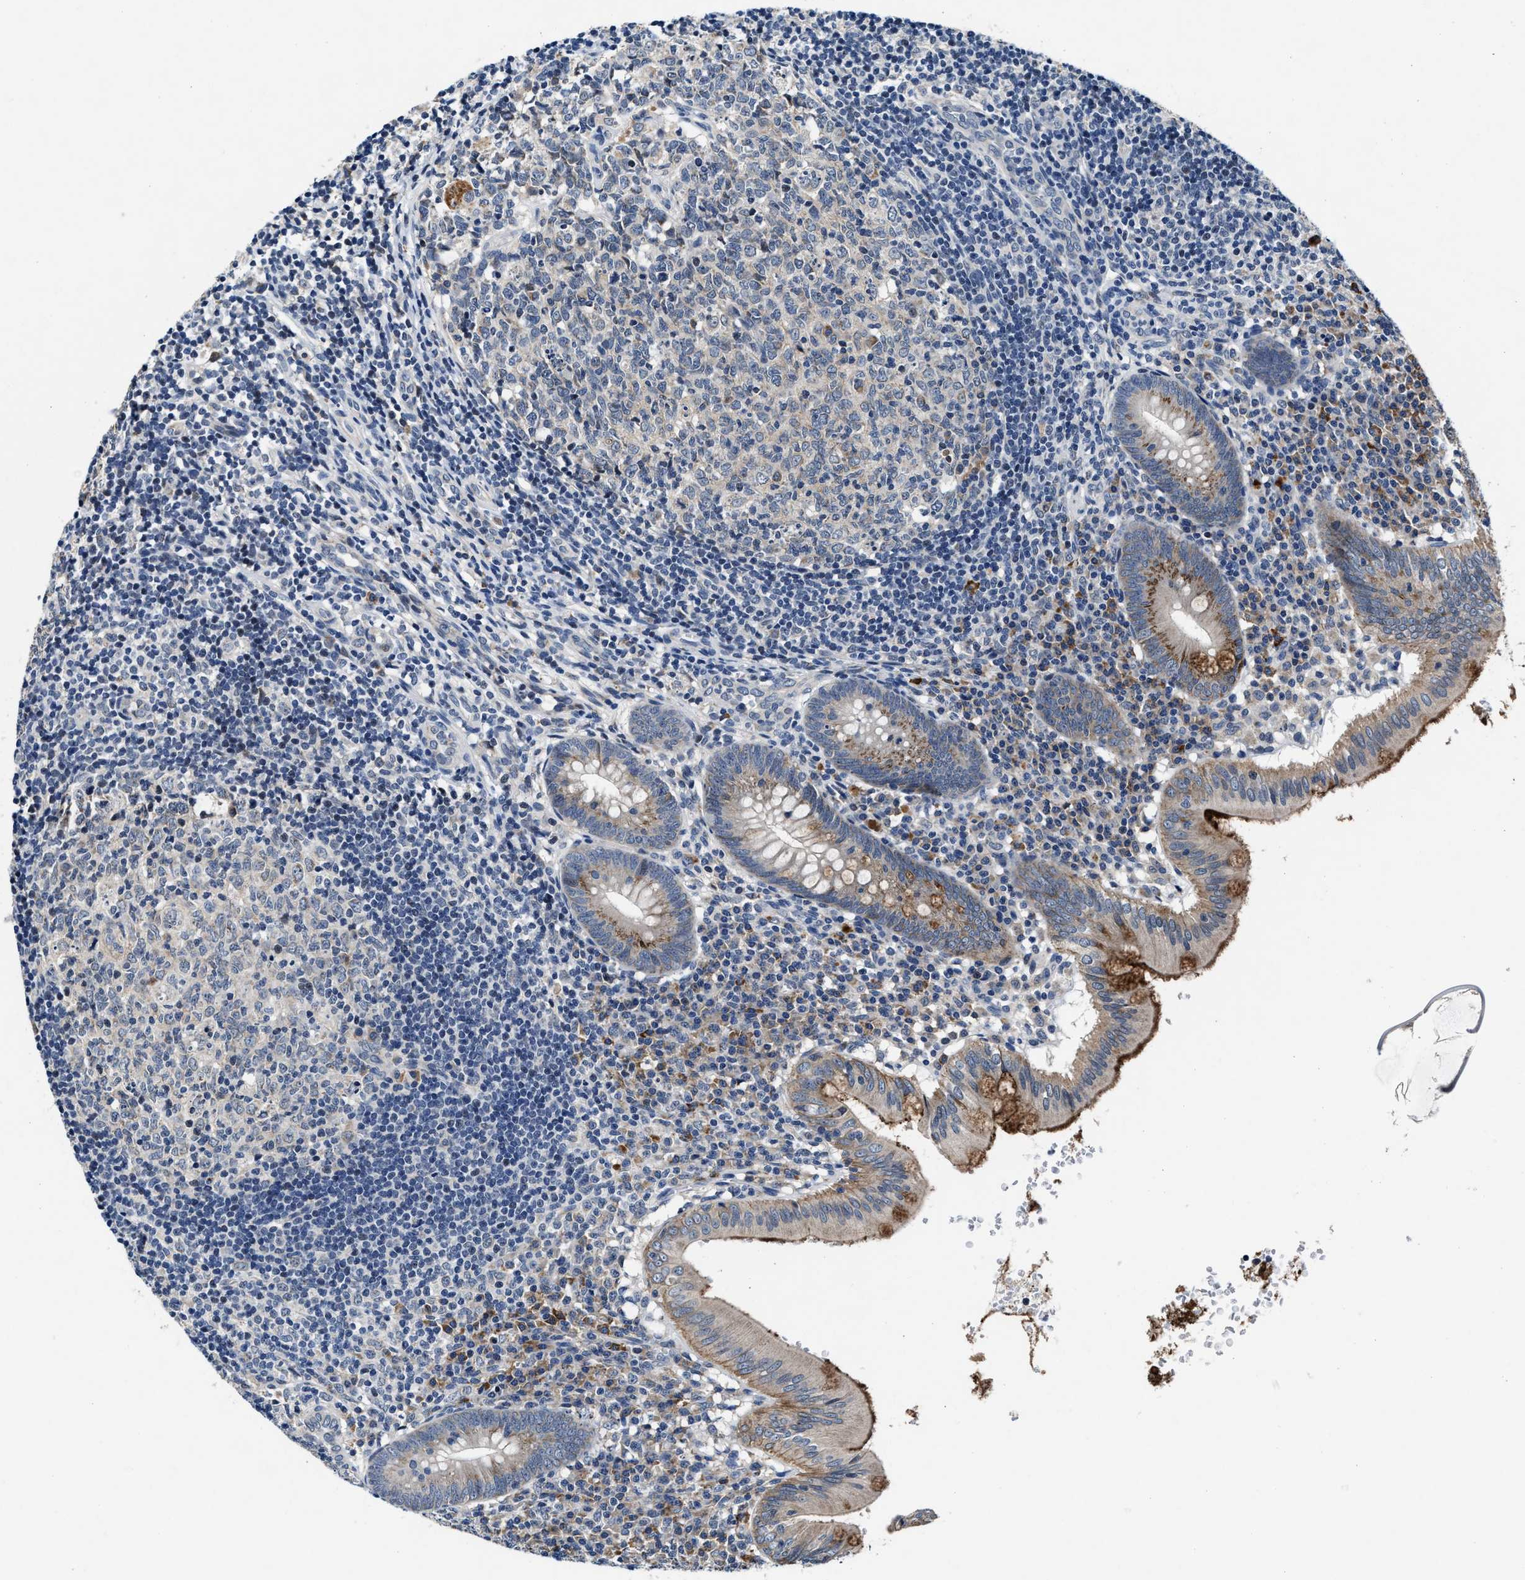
{"staining": {"intensity": "moderate", "quantity": ">75%", "location": "cytoplasmic/membranous"}, "tissue": "appendix", "cell_type": "Glandular cells", "image_type": "normal", "snomed": [{"axis": "morphology", "description": "Normal tissue, NOS"}, {"axis": "topography", "description": "Appendix"}], "caption": "This photomicrograph shows immunohistochemistry staining of benign appendix, with medium moderate cytoplasmic/membranous staining in approximately >75% of glandular cells.", "gene": "TMEM53", "patient": {"sex": "male", "age": 8}}